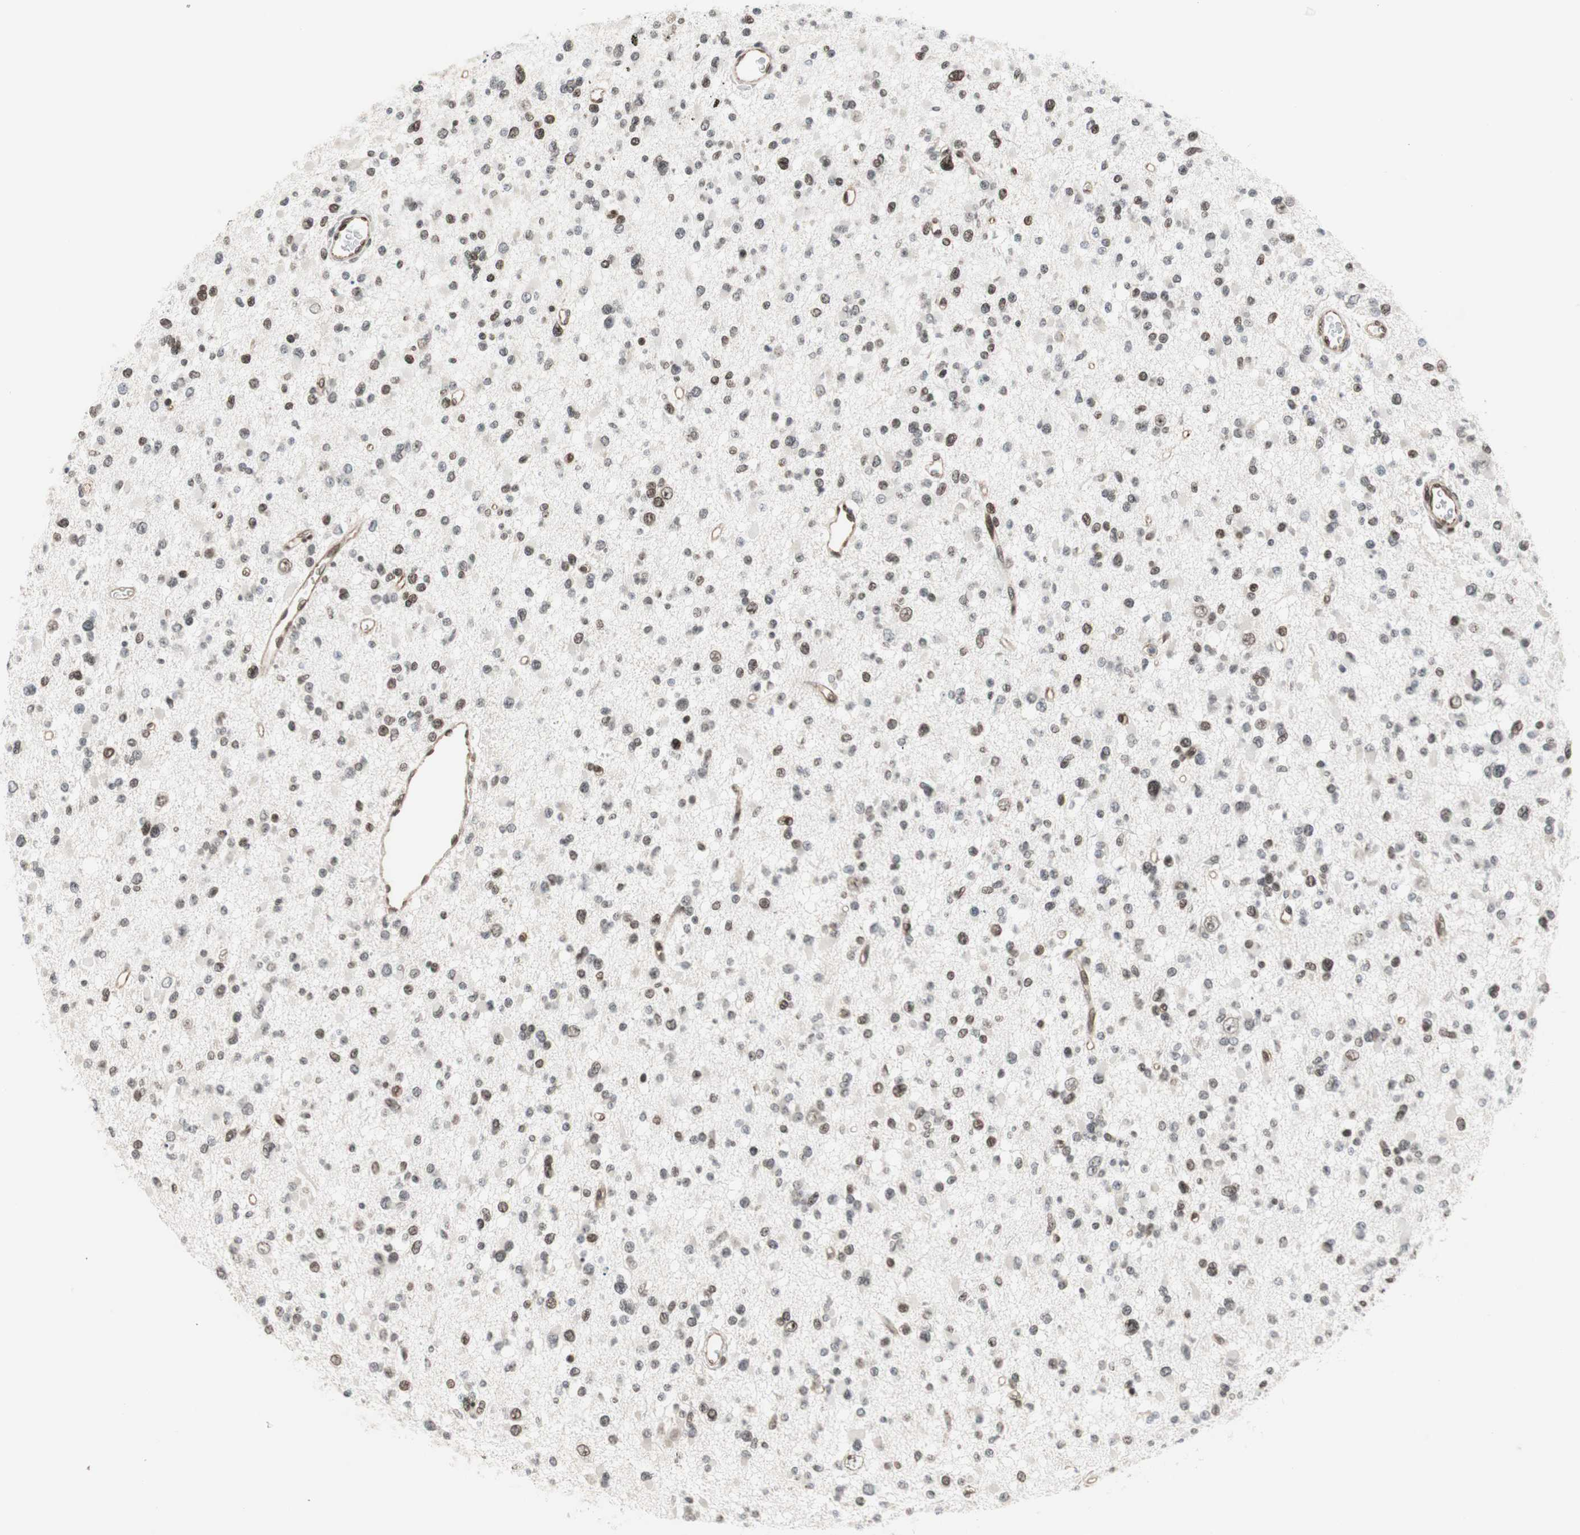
{"staining": {"intensity": "weak", "quantity": "<25%", "location": "nuclear"}, "tissue": "glioma", "cell_type": "Tumor cells", "image_type": "cancer", "snomed": [{"axis": "morphology", "description": "Glioma, malignant, Low grade"}, {"axis": "topography", "description": "Brain"}], "caption": "Photomicrograph shows no significant protein staining in tumor cells of low-grade glioma (malignant).", "gene": "ZNF512B", "patient": {"sex": "female", "age": 22}}